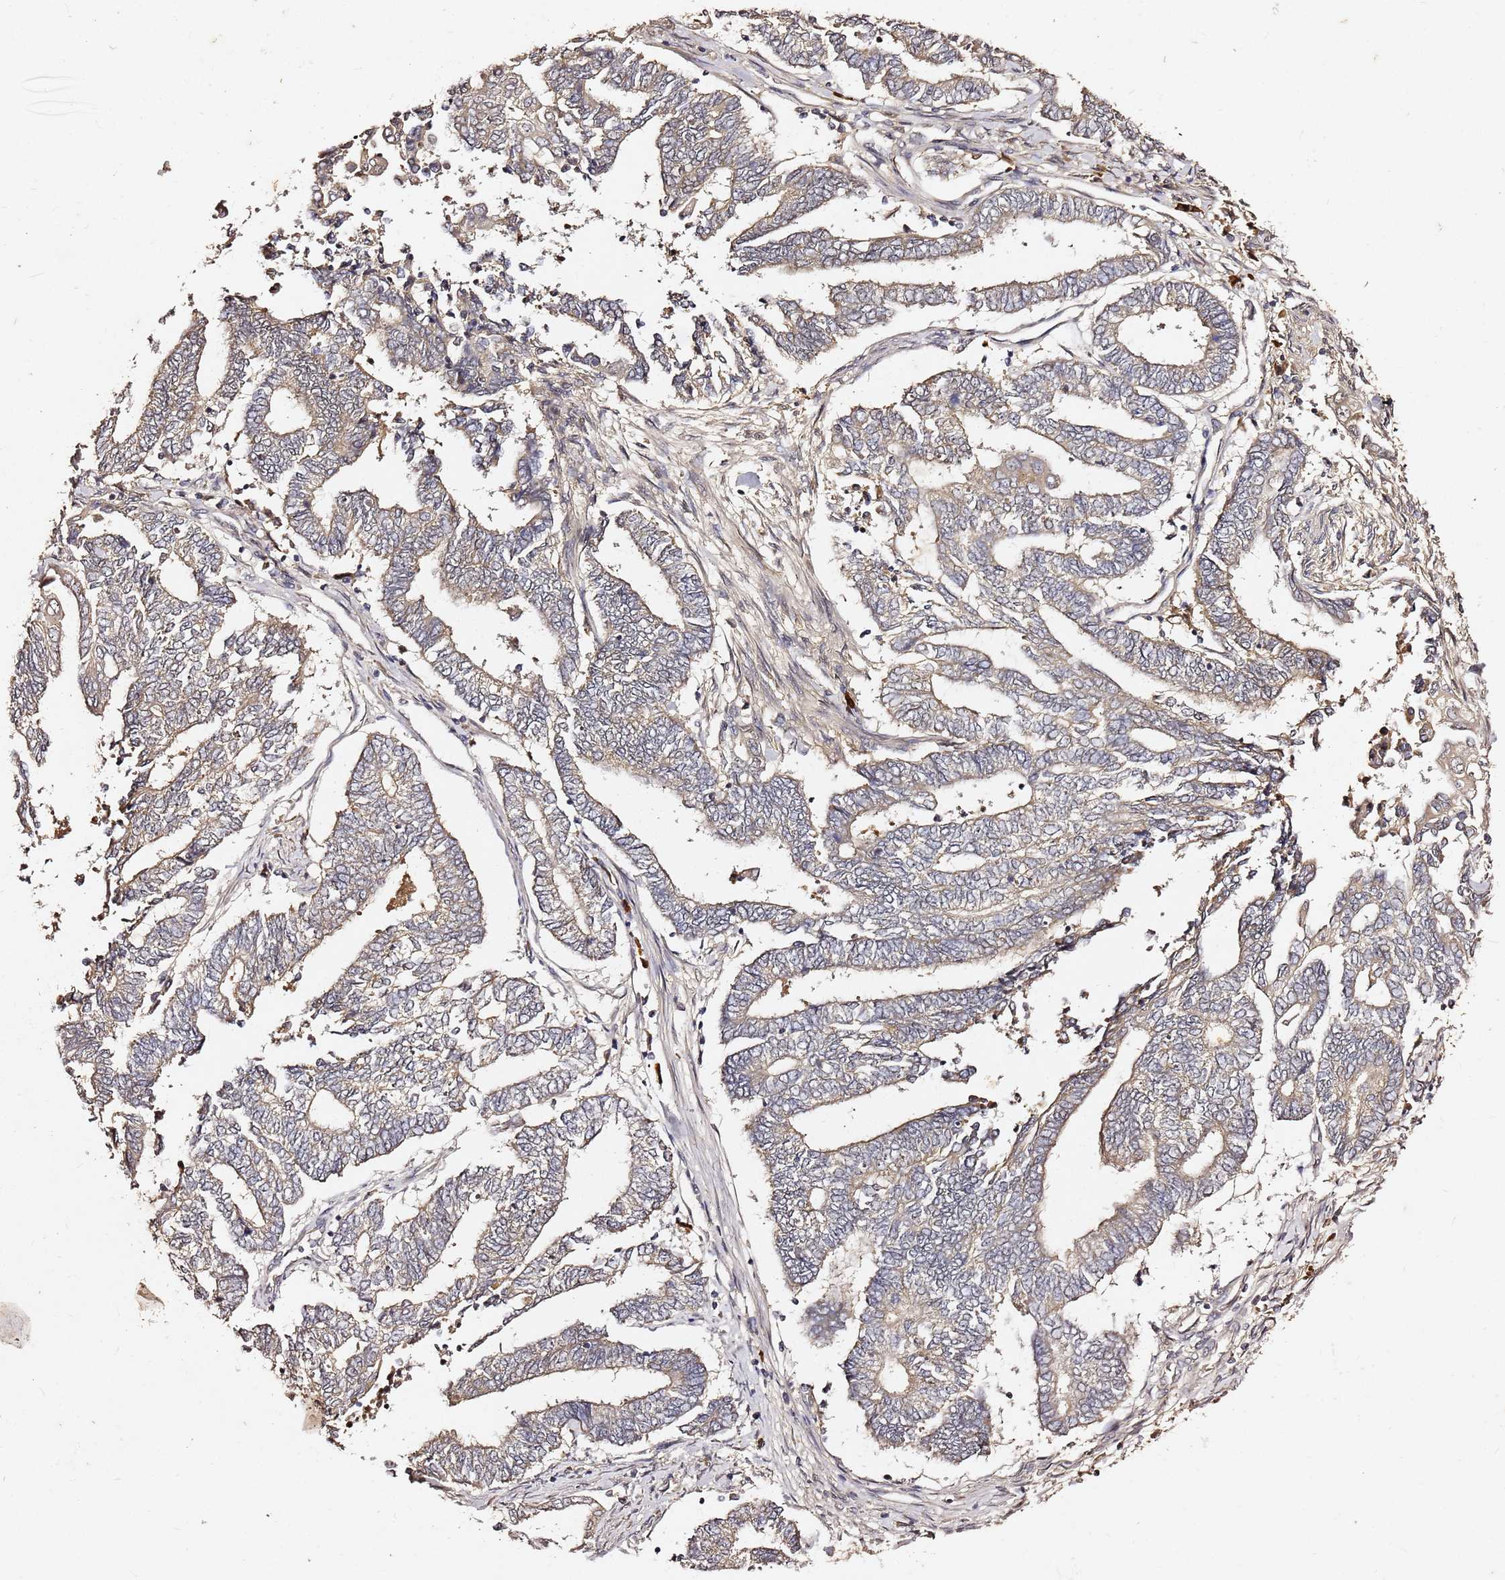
{"staining": {"intensity": "weak", "quantity": "25%-75%", "location": "cytoplasmic/membranous"}, "tissue": "endometrial cancer", "cell_type": "Tumor cells", "image_type": "cancer", "snomed": [{"axis": "morphology", "description": "Adenocarcinoma, NOS"}, {"axis": "topography", "description": "Uterus"}, {"axis": "topography", "description": "Endometrium"}], "caption": "Protein staining exhibits weak cytoplasmic/membranous expression in approximately 25%-75% of tumor cells in endometrial cancer. (Brightfield microscopy of DAB IHC at high magnification).", "gene": "C6orf136", "patient": {"sex": "female", "age": 70}}